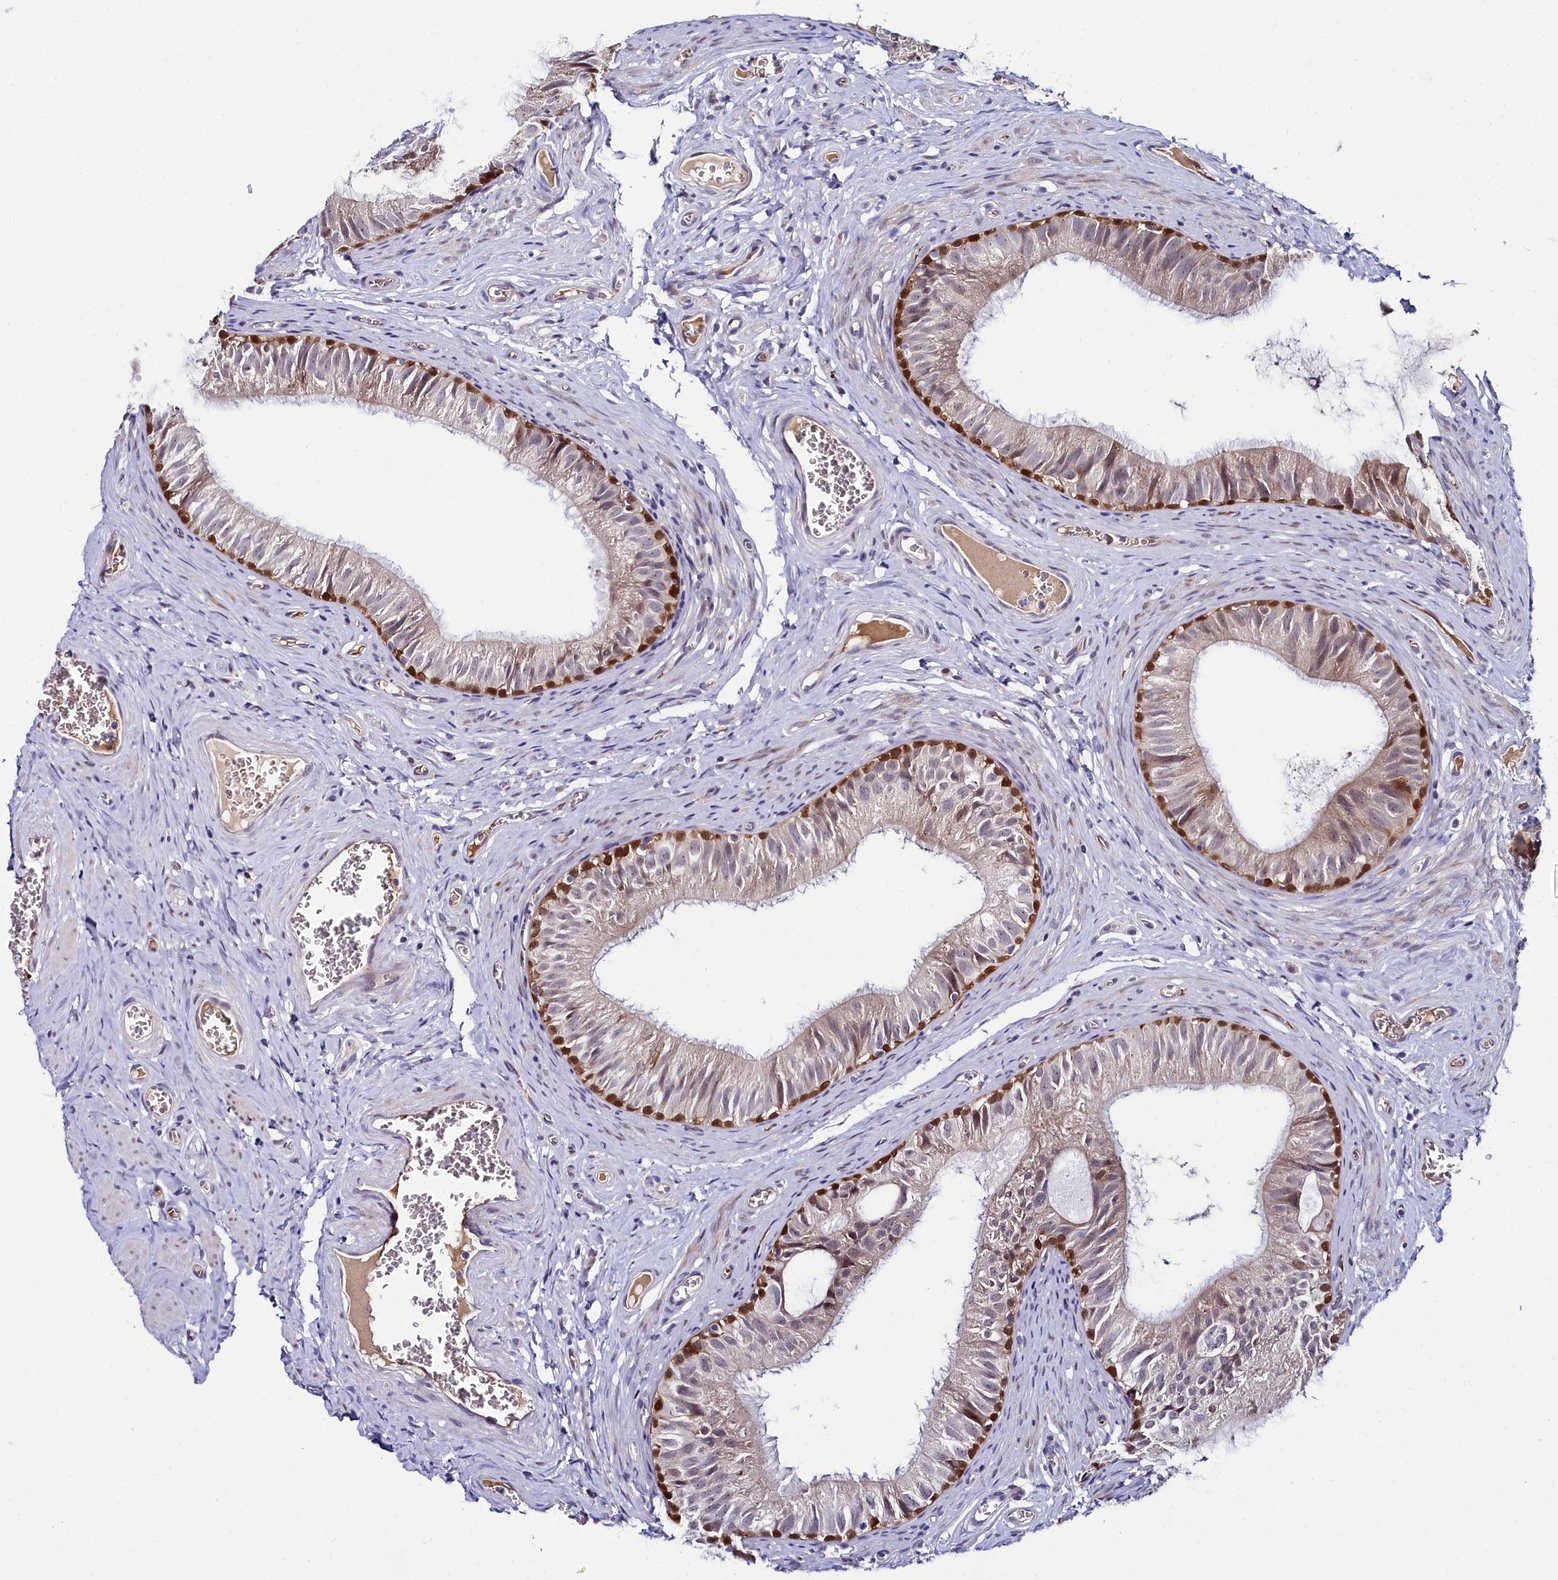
{"staining": {"intensity": "strong", "quantity": "<25%", "location": "cytoplasmic/membranous,nuclear"}, "tissue": "epididymis", "cell_type": "Glandular cells", "image_type": "normal", "snomed": [{"axis": "morphology", "description": "Normal tissue, NOS"}, {"axis": "topography", "description": "Epididymis"}], "caption": "Immunohistochemistry micrograph of normal epididymis: epididymis stained using IHC demonstrates medium levels of strong protein expression localized specifically in the cytoplasmic/membranous,nuclear of glandular cells, appearing as a cytoplasmic/membranous,nuclear brown color.", "gene": "KCTD18", "patient": {"sex": "male", "age": 42}}